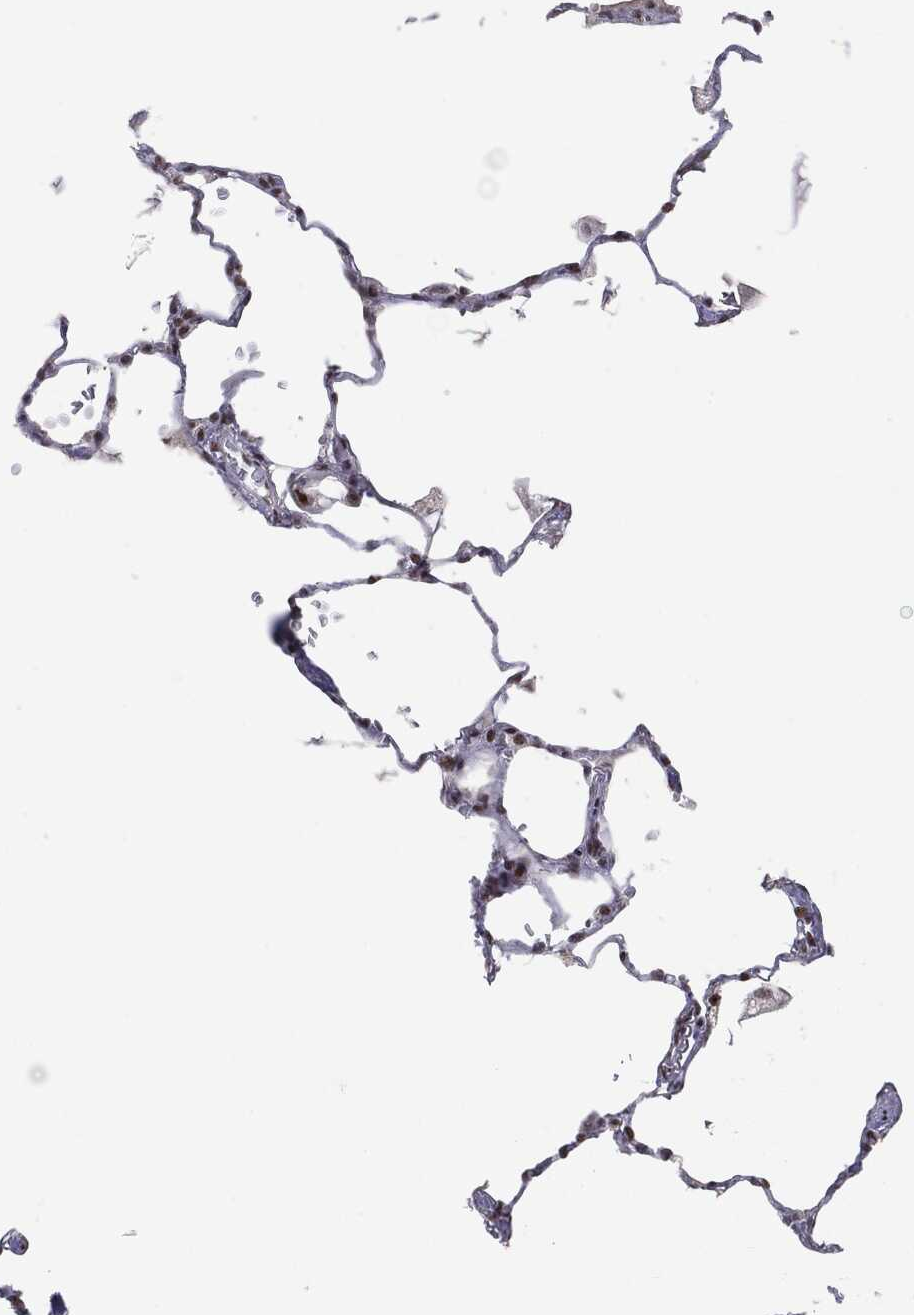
{"staining": {"intensity": "strong", "quantity": "25%-75%", "location": "nuclear"}, "tissue": "lung", "cell_type": "Alveolar cells", "image_type": "normal", "snomed": [{"axis": "morphology", "description": "Normal tissue, NOS"}, {"axis": "morphology", "description": "Adenocarcinoma, metastatic, NOS"}, {"axis": "topography", "description": "Lung"}], "caption": "Normal lung was stained to show a protein in brown. There is high levels of strong nuclear expression in approximately 25%-75% of alveolar cells. Ihc stains the protein of interest in brown and the nuclei are stained blue.", "gene": "MDC1", "patient": {"sex": "male", "age": 45}}